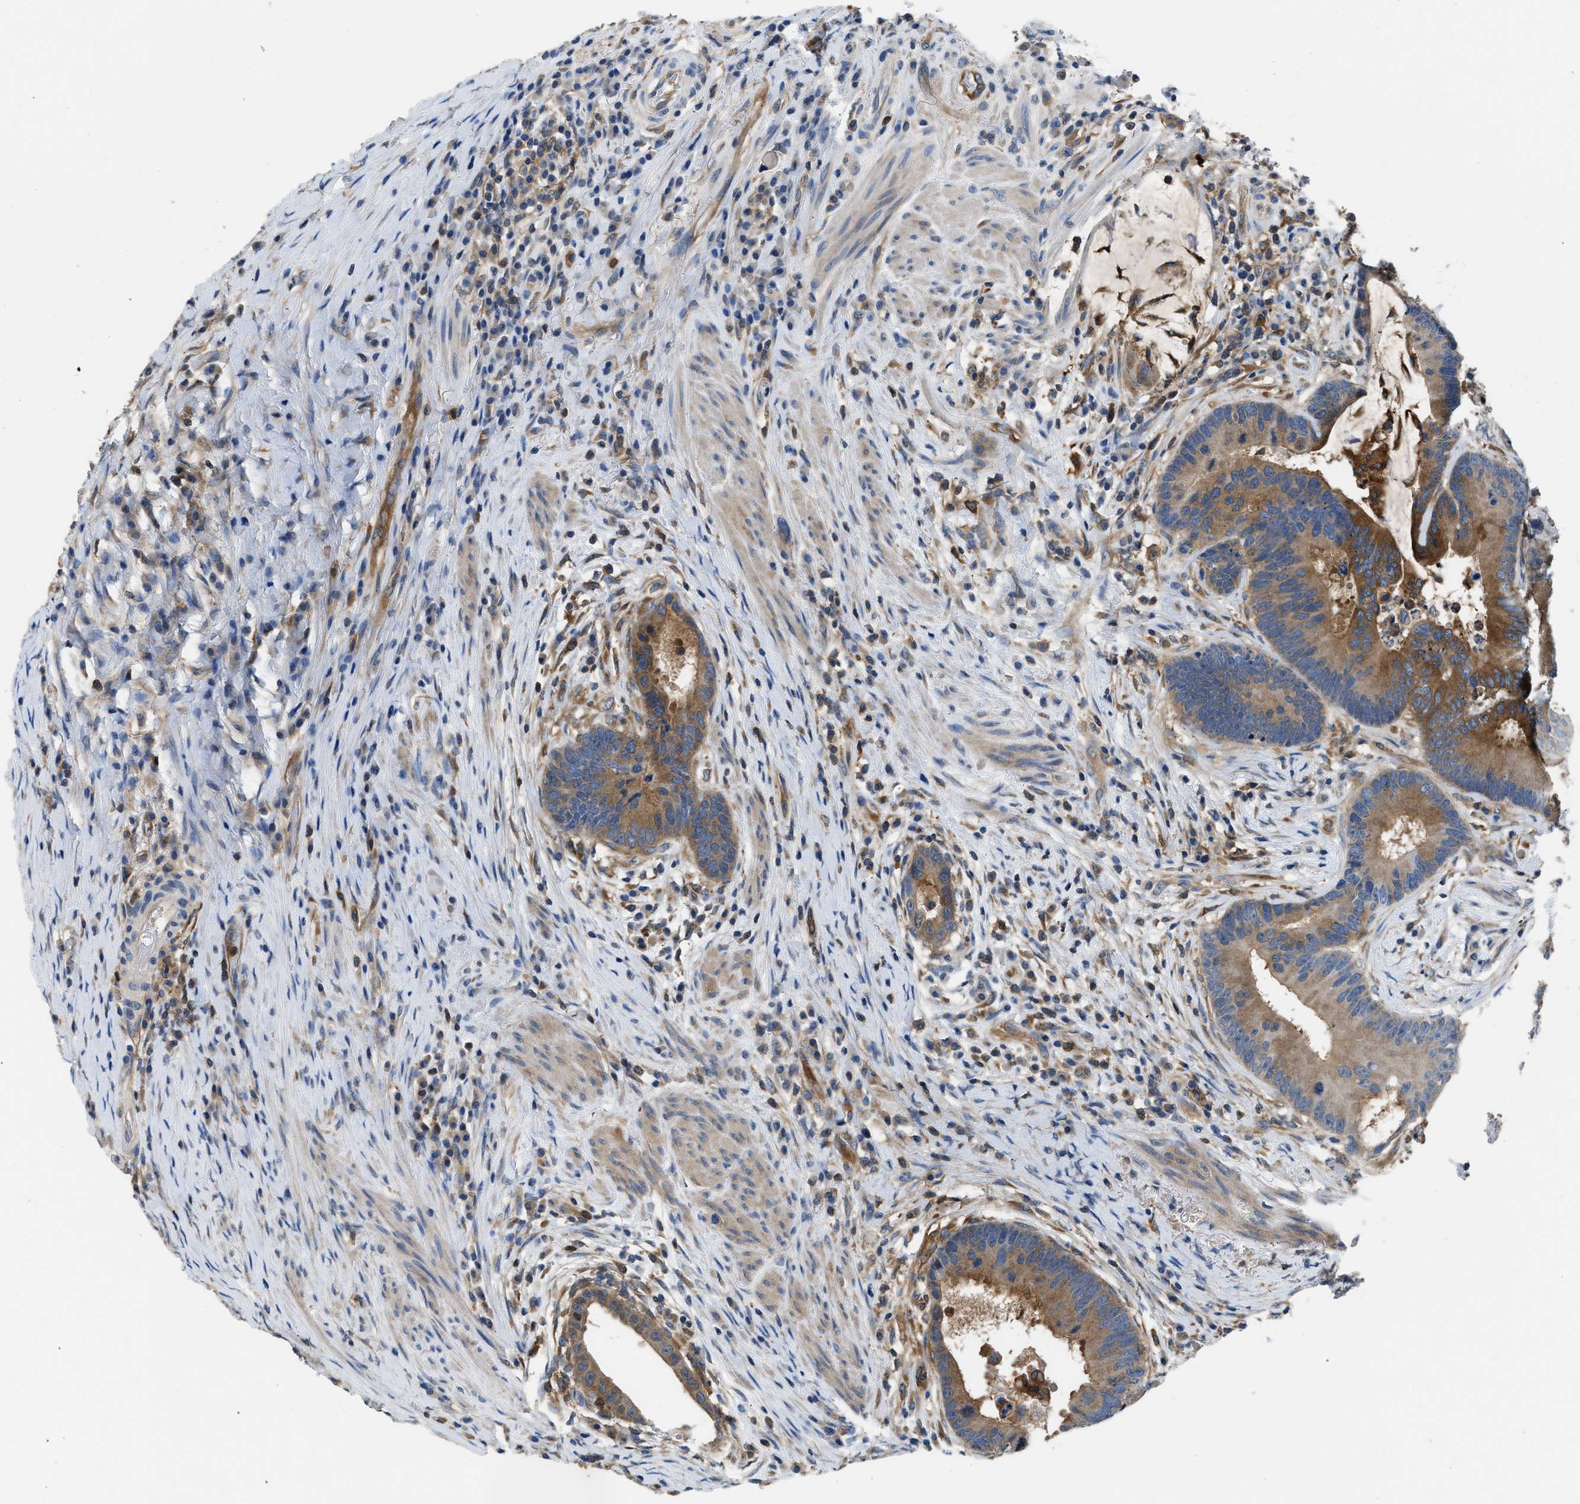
{"staining": {"intensity": "moderate", "quantity": ">75%", "location": "cytoplasmic/membranous"}, "tissue": "colorectal cancer", "cell_type": "Tumor cells", "image_type": "cancer", "snomed": [{"axis": "morphology", "description": "Adenocarcinoma, NOS"}, {"axis": "topography", "description": "Rectum"}], "caption": "DAB (3,3'-diaminobenzidine) immunohistochemical staining of human colorectal cancer (adenocarcinoma) shows moderate cytoplasmic/membranous protein positivity in approximately >75% of tumor cells.", "gene": "PKM", "patient": {"sex": "female", "age": 89}}